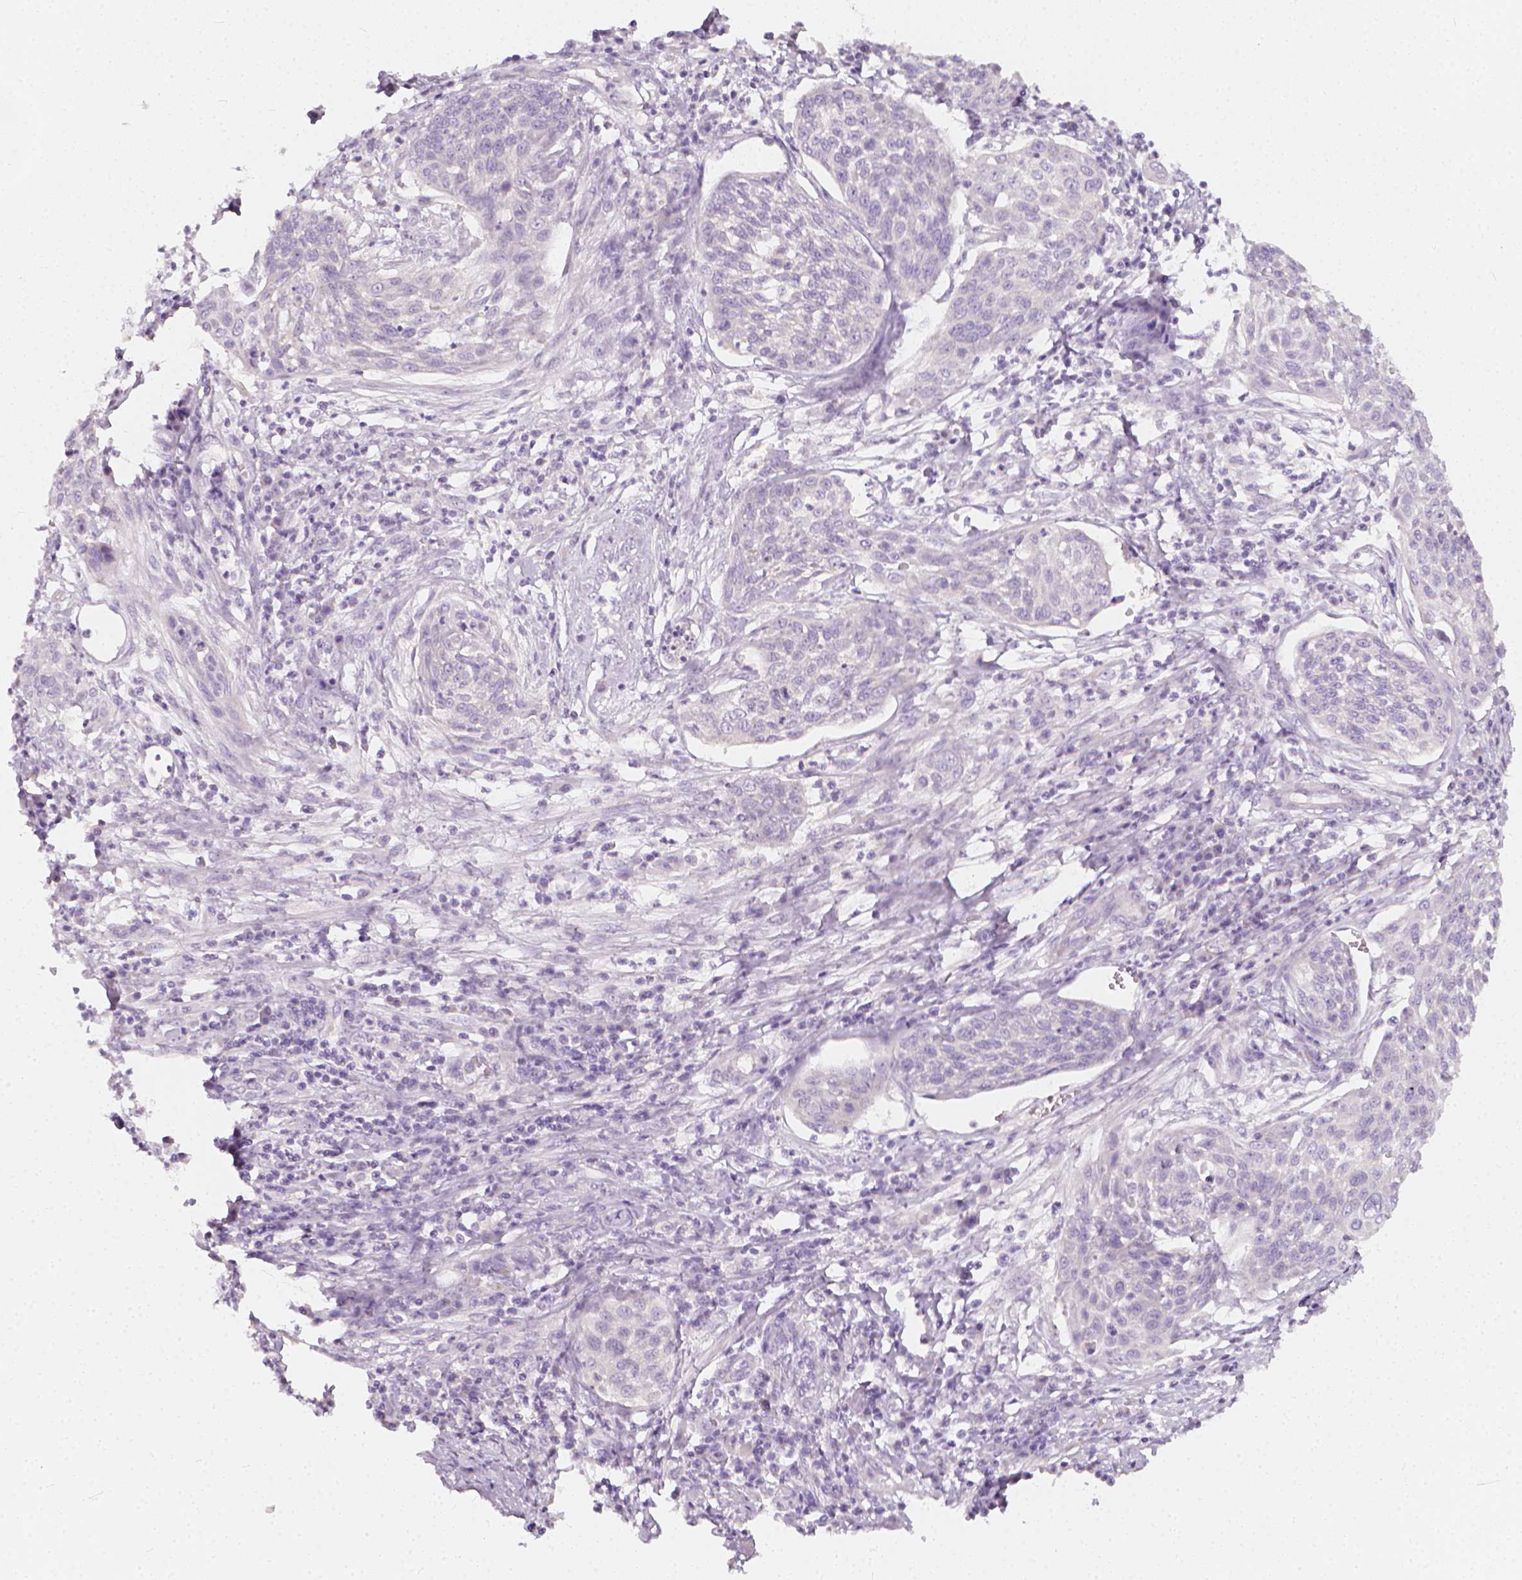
{"staining": {"intensity": "negative", "quantity": "none", "location": "none"}, "tissue": "cervical cancer", "cell_type": "Tumor cells", "image_type": "cancer", "snomed": [{"axis": "morphology", "description": "Squamous cell carcinoma, NOS"}, {"axis": "topography", "description": "Cervix"}], "caption": "The immunohistochemistry micrograph has no significant expression in tumor cells of squamous cell carcinoma (cervical) tissue.", "gene": "RBFOX1", "patient": {"sex": "female", "age": 34}}